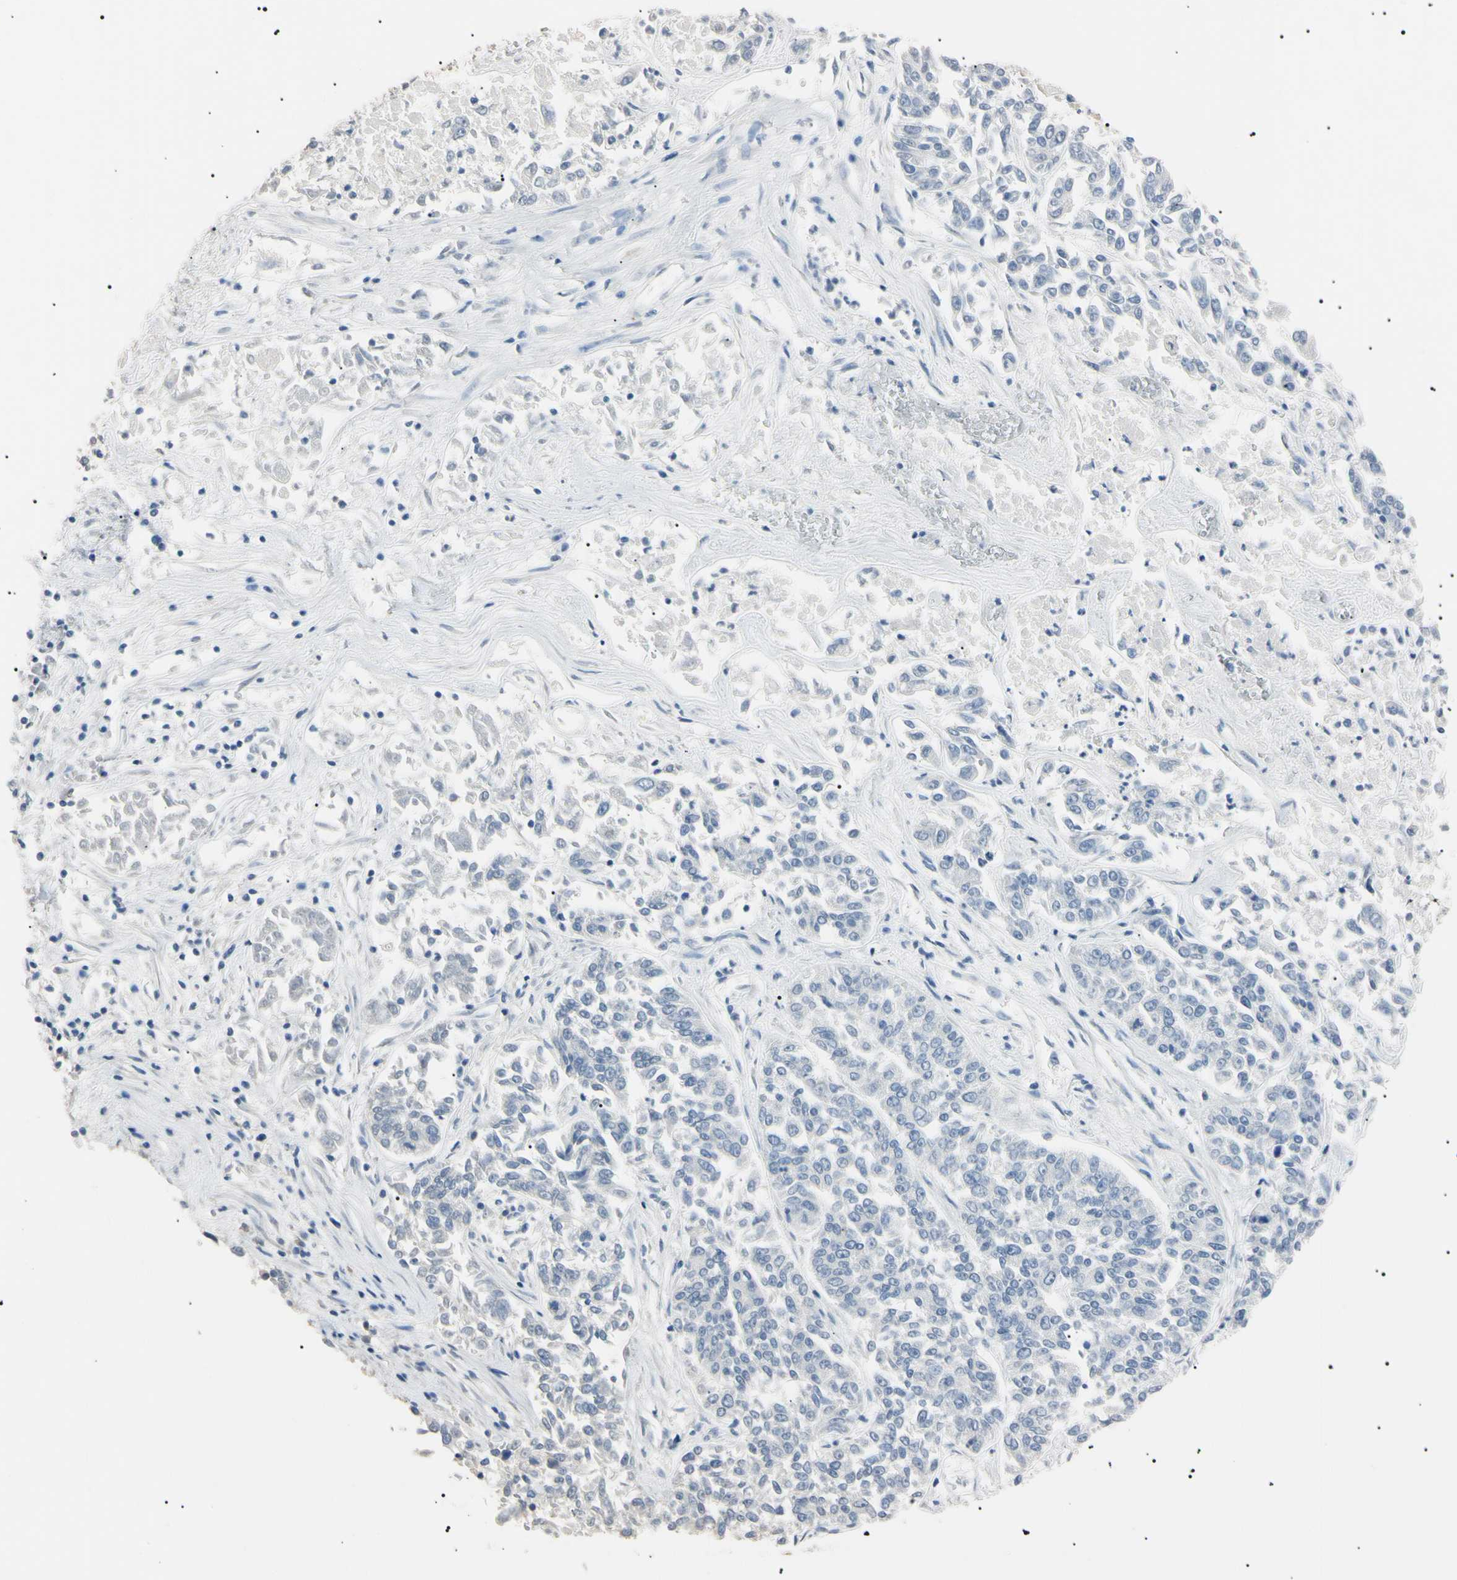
{"staining": {"intensity": "negative", "quantity": "none", "location": "none"}, "tissue": "lung cancer", "cell_type": "Tumor cells", "image_type": "cancer", "snomed": [{"axis": "morphology", "description": "Adenocarcinoma, NOS"}, {"axis": "topography", "description": "Lung"}], "caption": "Lung cancer was stained to show a protein in brown. There is no significant staining in tumor cells. (Immunohistochemistry, brightfield microscopy, high magnification).", "gene": "CGB3", "patient": {"sex": "male", "age": 84}}